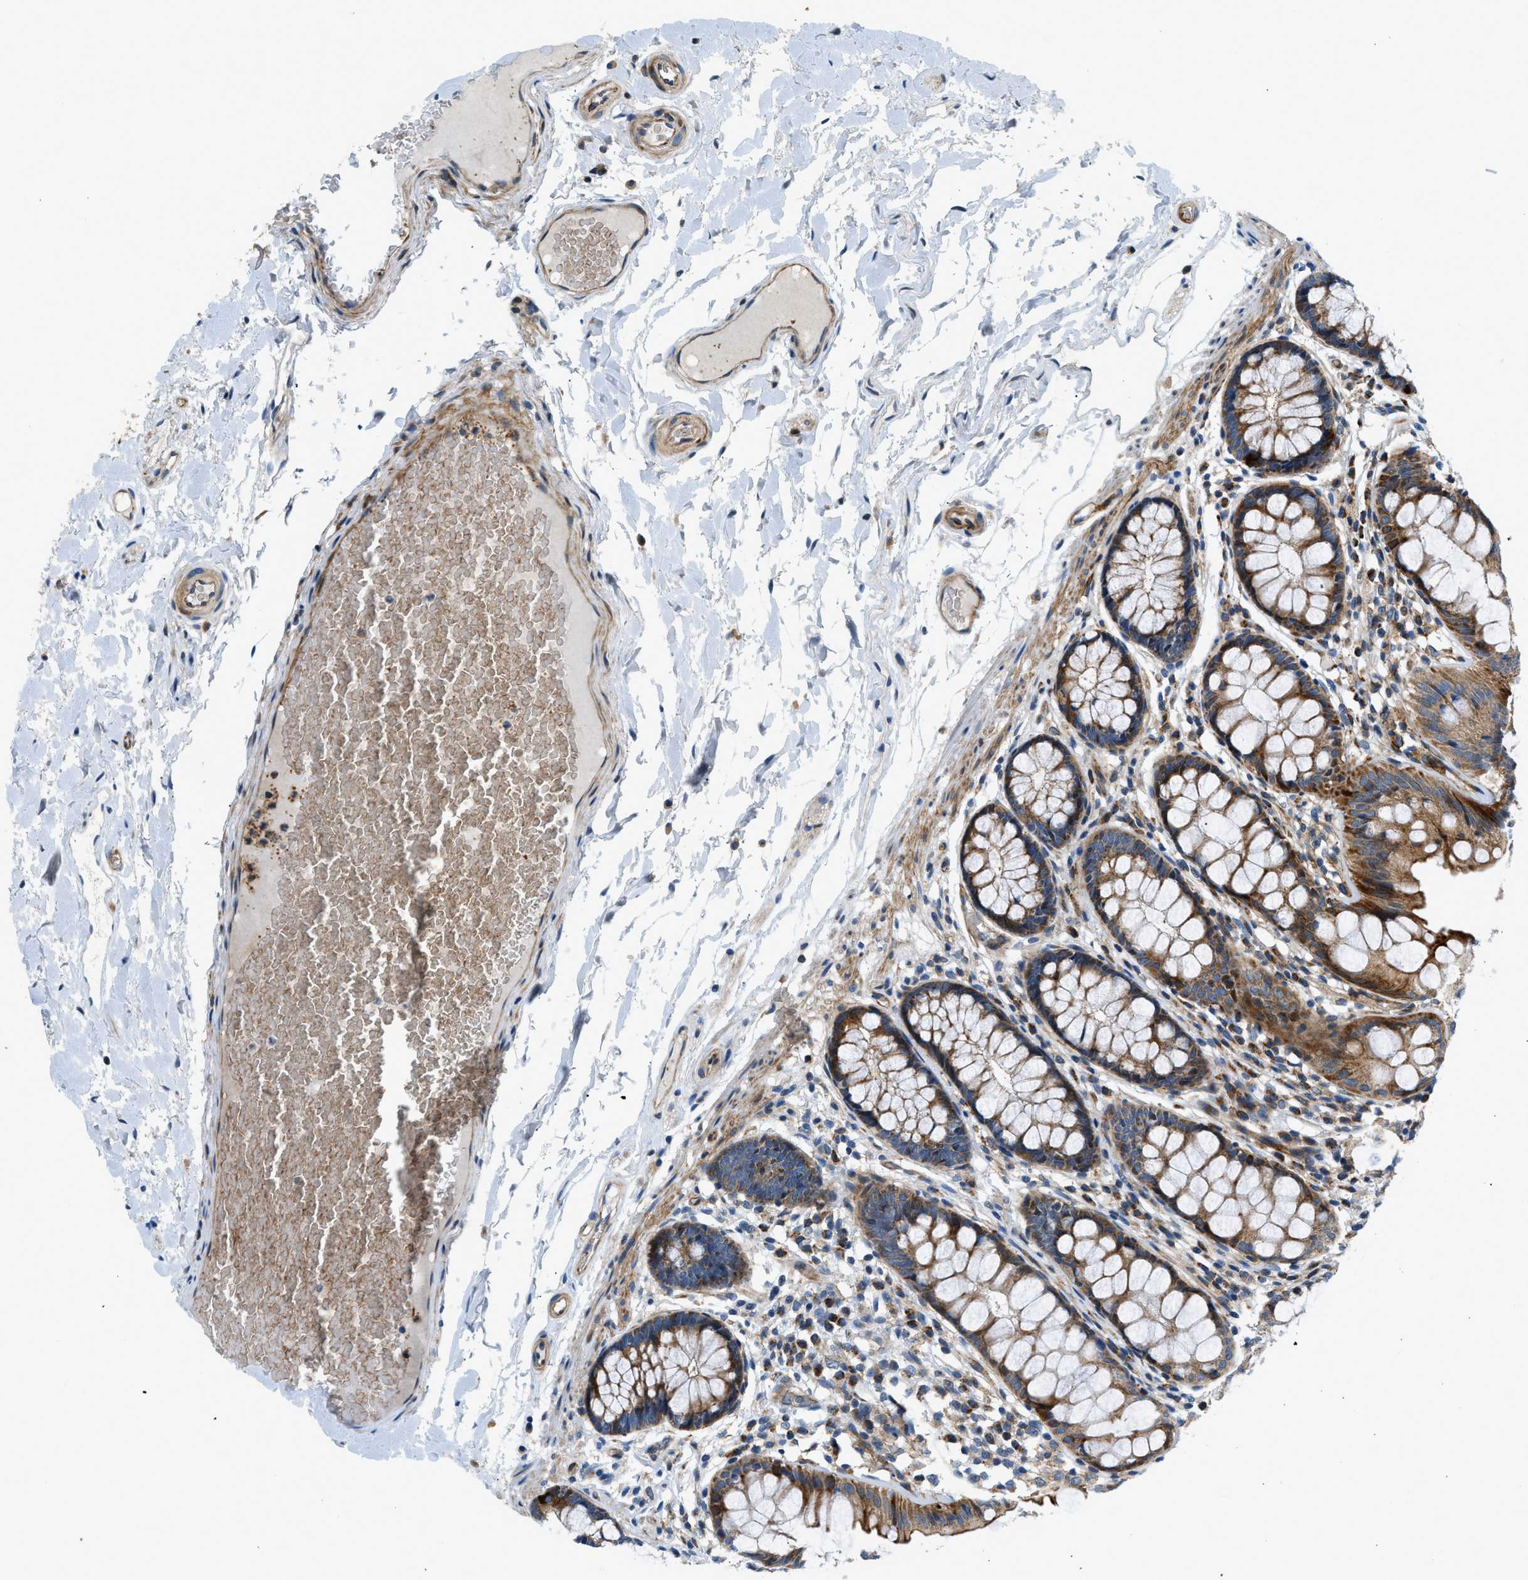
{"staining": {"intensity": "moderate", "quantity": ">75%", "location": "cytoplasmic/membranous"}, "tissue": "colon", "cell_type": "Endothelial cells", "image_type": "normal", "snomed": [{"axis": "morphology", "description": "Normal tissue, NOS"}, {"axis": "topography", "description": "Colon"}], "caption": "Unremarkable colon displays moderate cytoplasmic/membranous positivity in approximately >75% of endothelial cells, visualized by immunohistochemistry. The staining was performed using DAB (3,3'-diaminobenzidine) to visualize the protein expression in brown, while the nuclei were stained in blue with hematoxylin (Magnification: 20x).", "gene": "DHODH", "patient": {"sex": "female", "age": 56}}